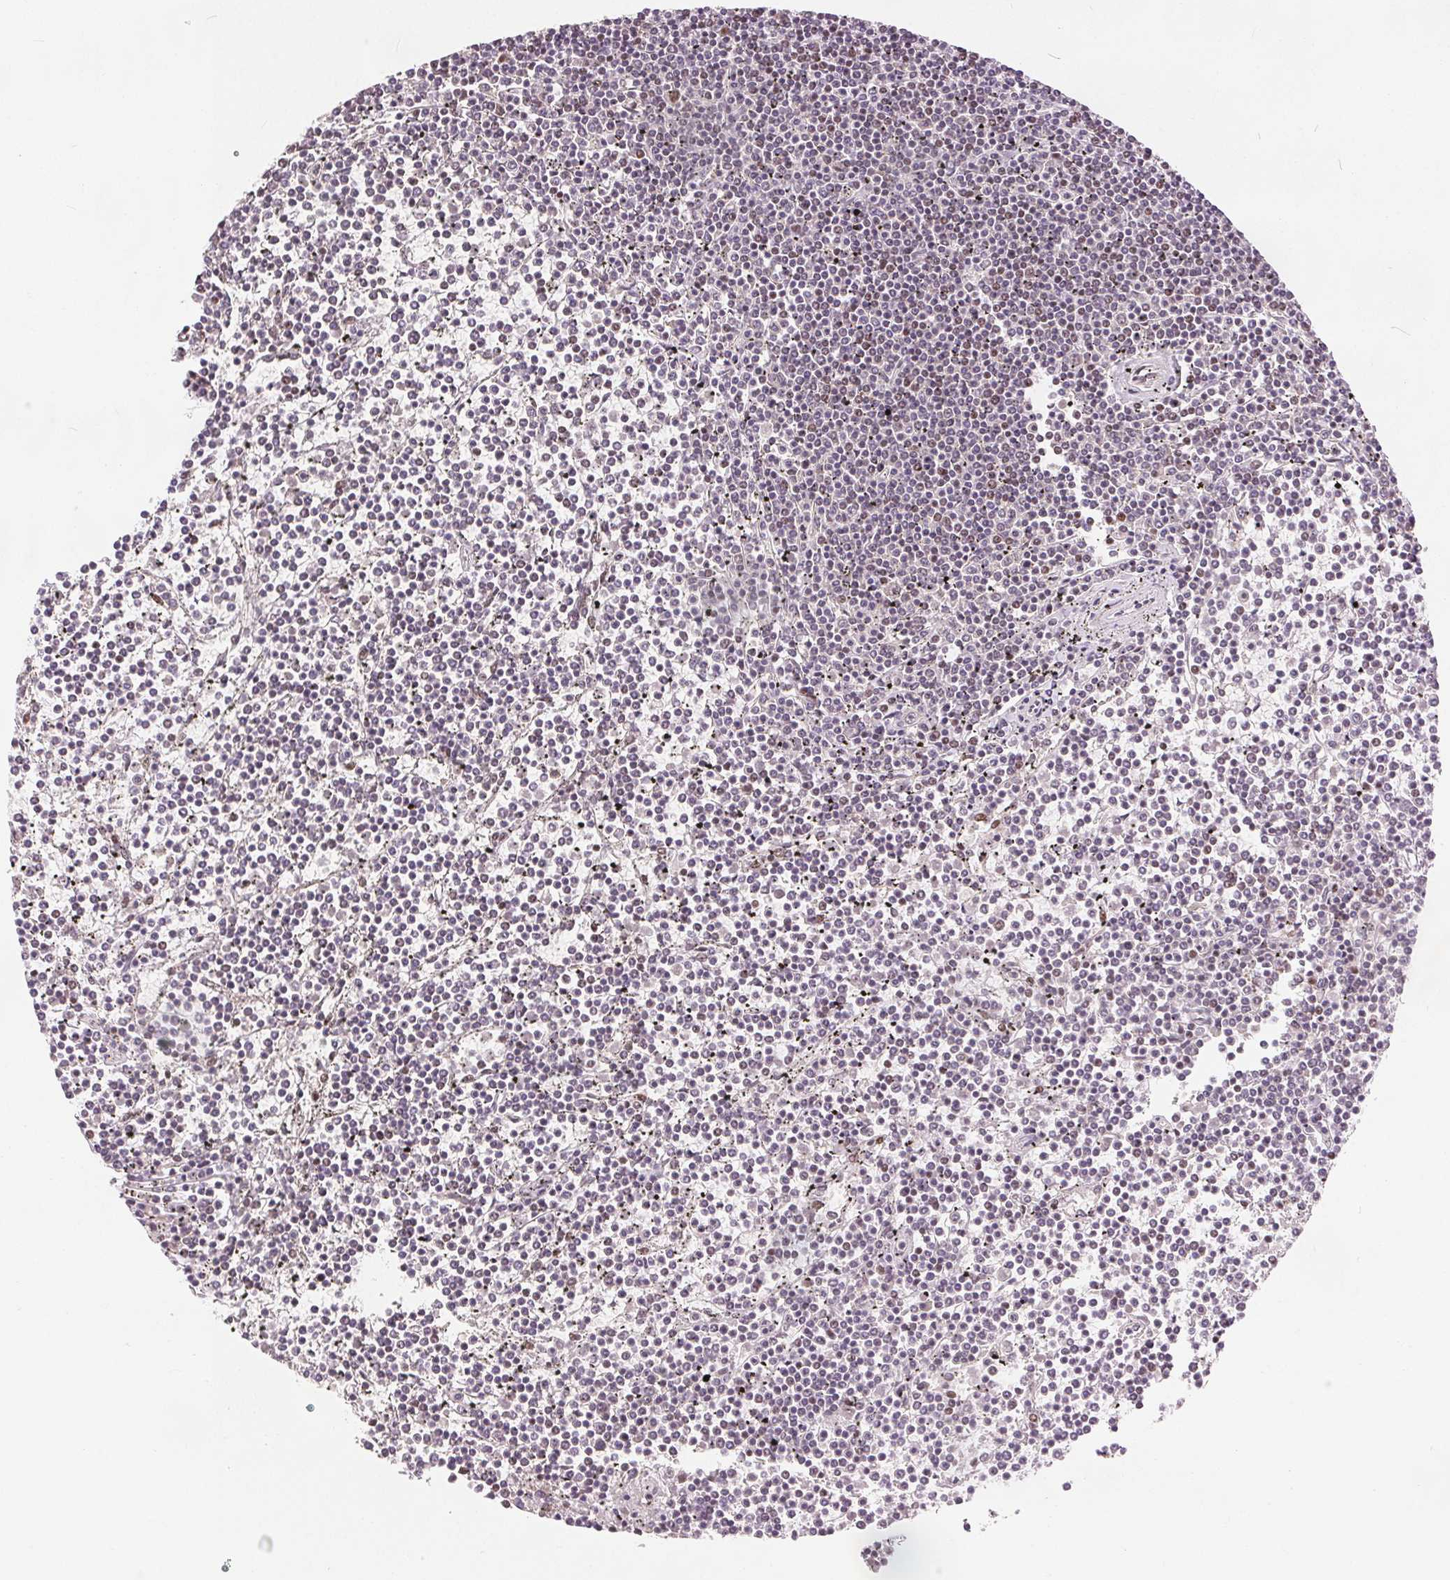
{"staining": {"intensity": "weak", "quantity": "25%-75%", "location": "nuclear"}, "tissue": "lymphoma", "cell_type": "Tumor cells", "image_type": "cancer", "snomed": [{"axis": "morphology", "description": "Malignant lymphoma, non-Hodgkin's type, Low grade"}, {"axis": "topography", "description": "Spleen"}], "caption": "Lymphoma stained with IHC shows weak nuclear positivity in about 25%-75% of tumor cells.", "gene": "ZNF703", "patient": {"sex": "female", "age": 19}}